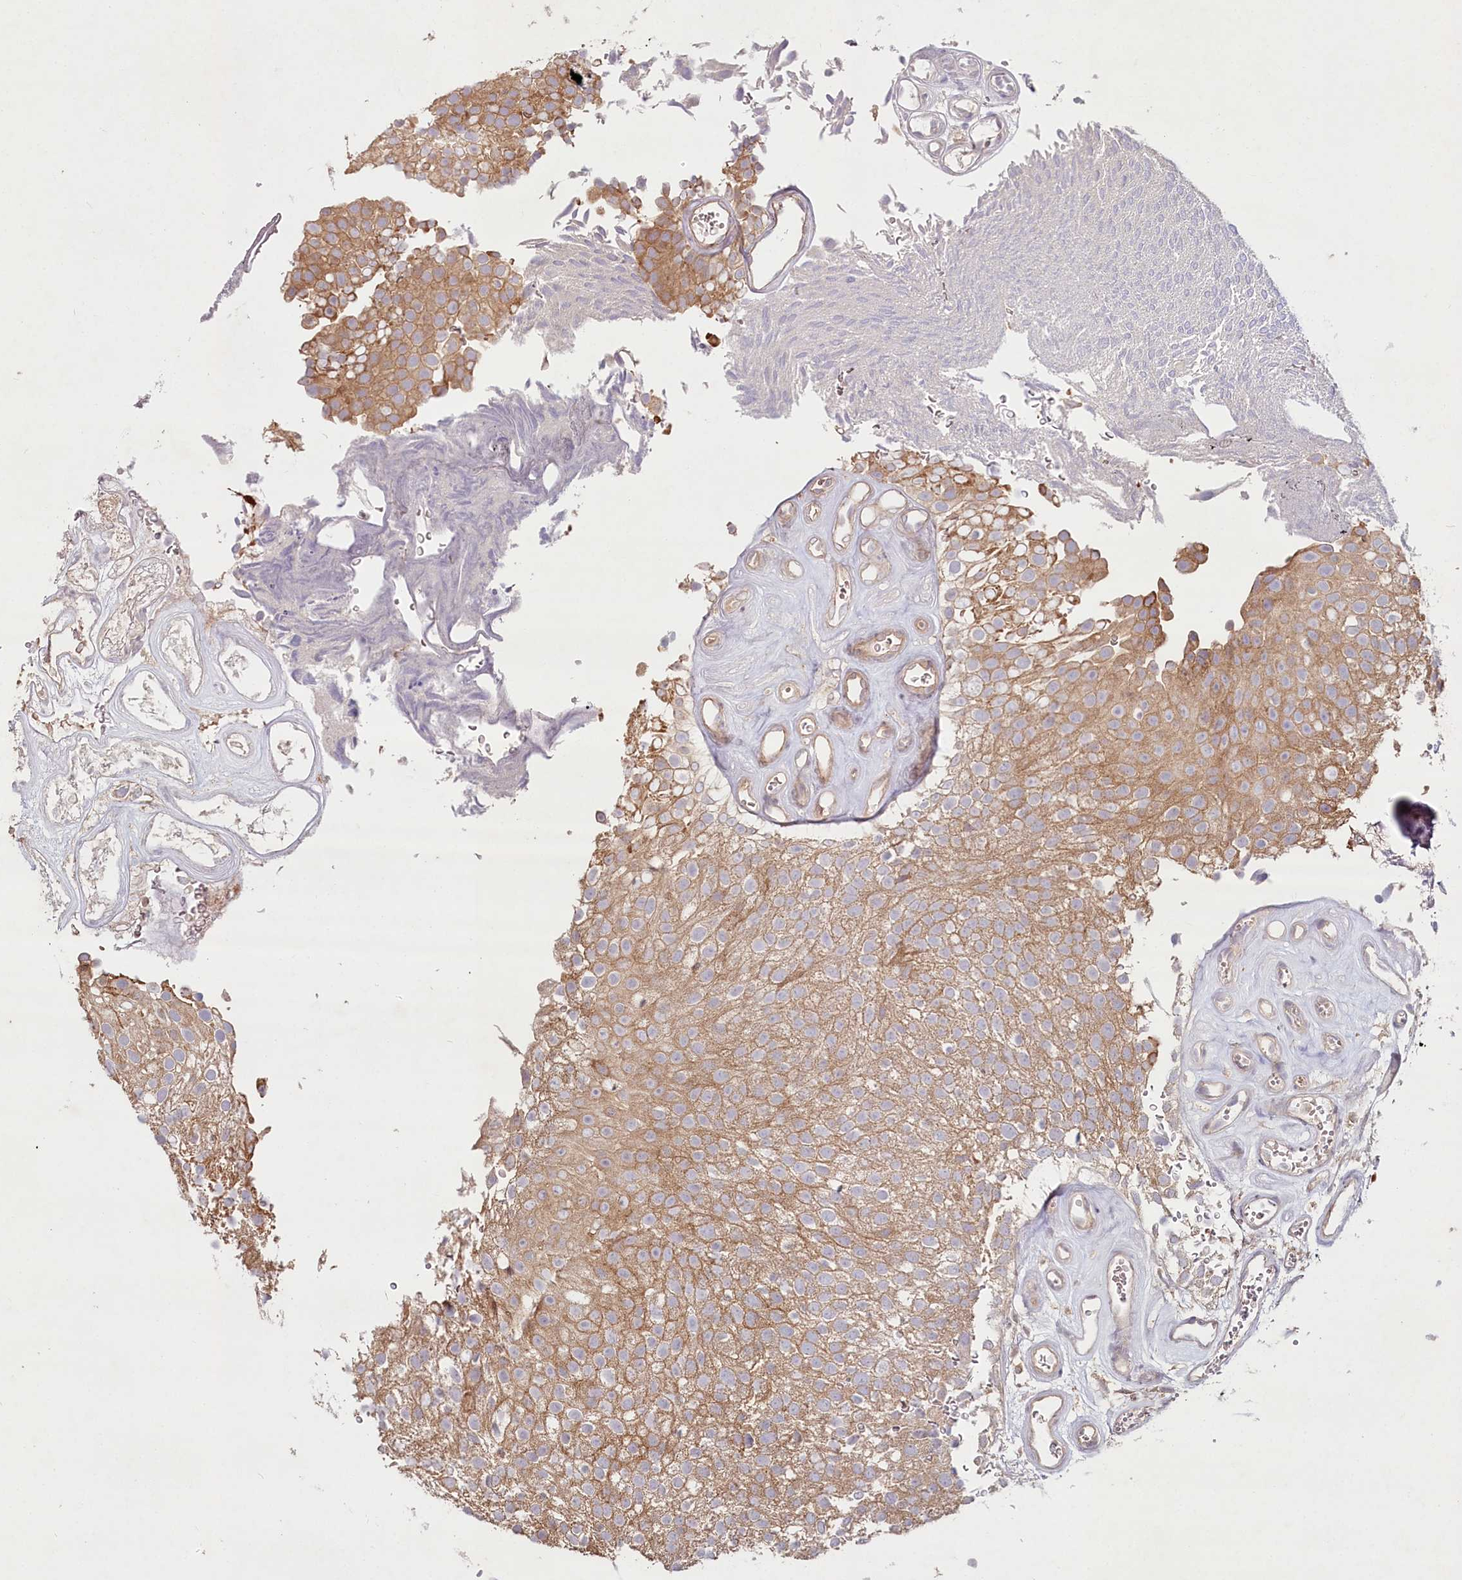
{"staining": {"intensity": "moderate", "quantity": ">75%", "location": "cytoplasmic/membranous"}, "tissue": "urothelial cancer", "cell_type": "Tumor cells", "image_type": "cancer", "snomed": [{"axis": "morphology", "description": "Urothelial carcinoma, Low grade"}, {"axis": "topography", "description": "Urinary bladder"}], "caption": "Protein staining of urothelial cancer tissue displays moderate cytoplasmic/membranous expression in approximately >75% of tumor cells.", "gene": "HAL", "patient": {"sex": "male", "age": 78}}